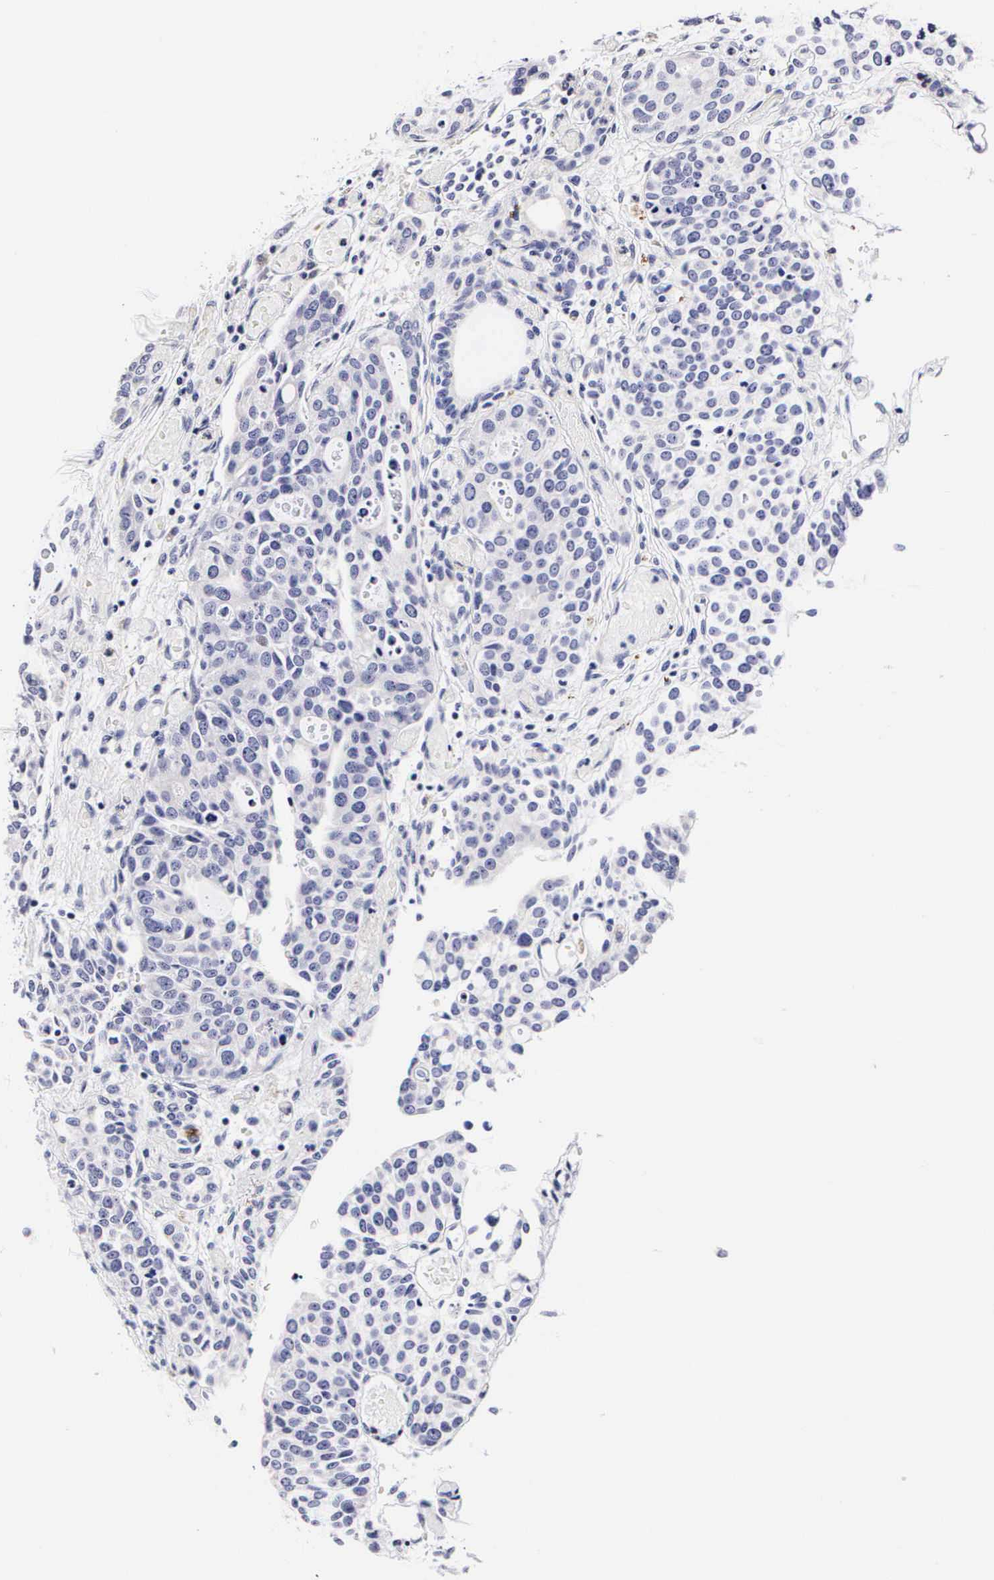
{"staining": {"intensity": "negative", "quantity": "none", "location": "none"}, "tissue": "urothelial cancer", "cell_type": "Tumor cells", "image_type": "cancer", "snomed": [{"axis": "morphology", "description": "Urothelial carcinoma, High grade"}, {"axis": "topography", "description": "Urinary bladder"}], "caption": "Urothelial cancer stained for a protein using immunohistochemistry (IHC) demonstrates no staining tumor cells.", "gene": "RNASE6", "patient": {"sex": "male", "age": 78}}